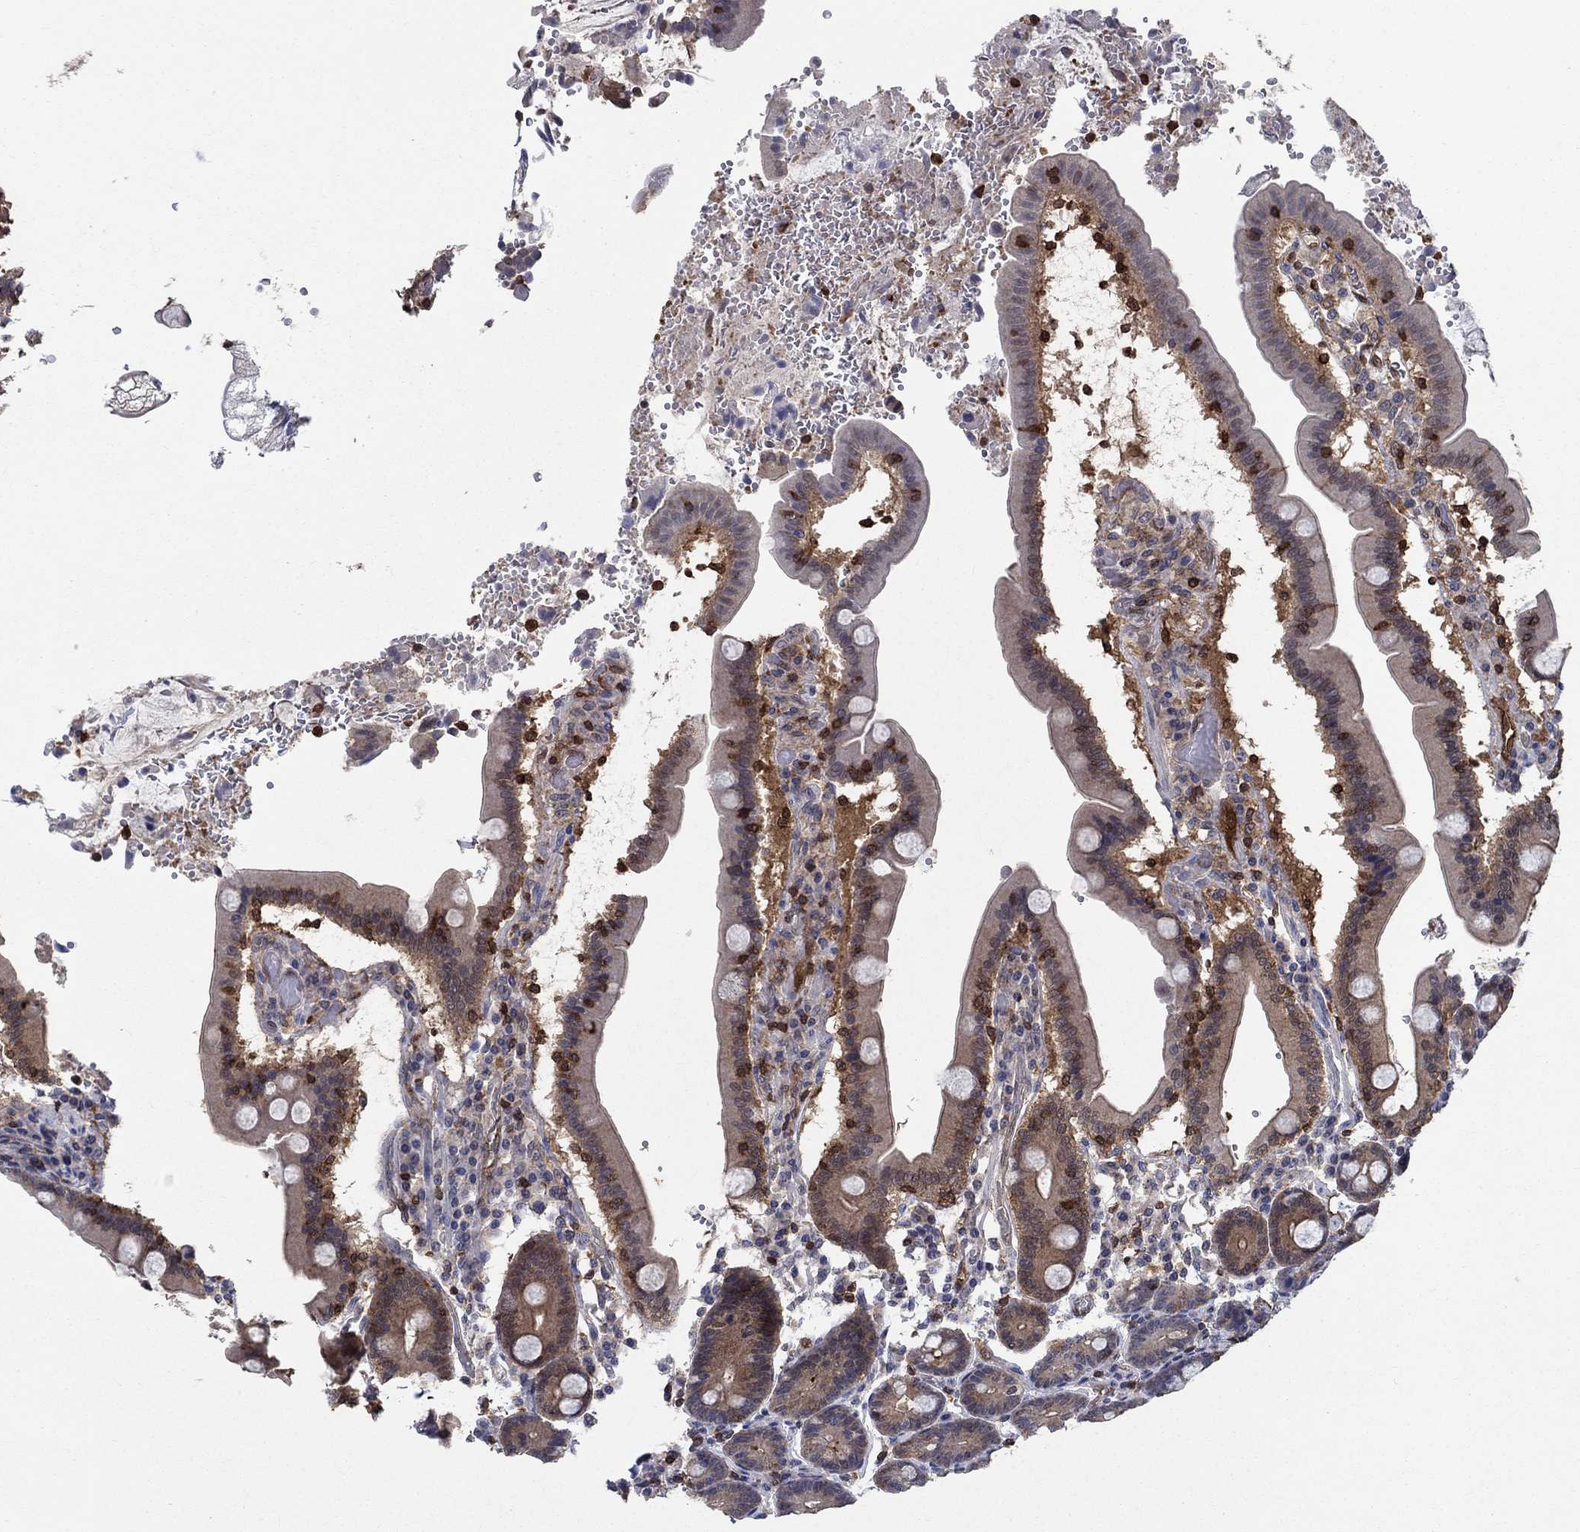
{"staining": {"intensity": "moderate", "quantity": "<25%", "location": "cytoplasmic/membranous"}, "tissue": "duodenum", "cell_type": "Glandular cells", "image_type": "normal", "snomed": [{"axis": "morphology", "description": "Normal tissue, NOS"}, {"axis": "topography", "description": "Duodenum"}], "caption": "An image of duodenum stained for a protein shows moderate cytoplasmic/membranous brown staining in glandular cells. (DAB IHC, brown staining for protein, blue staining for nuclei).", "gene": "AGFG2", "patient": {"sex": "female", "age": 62}}